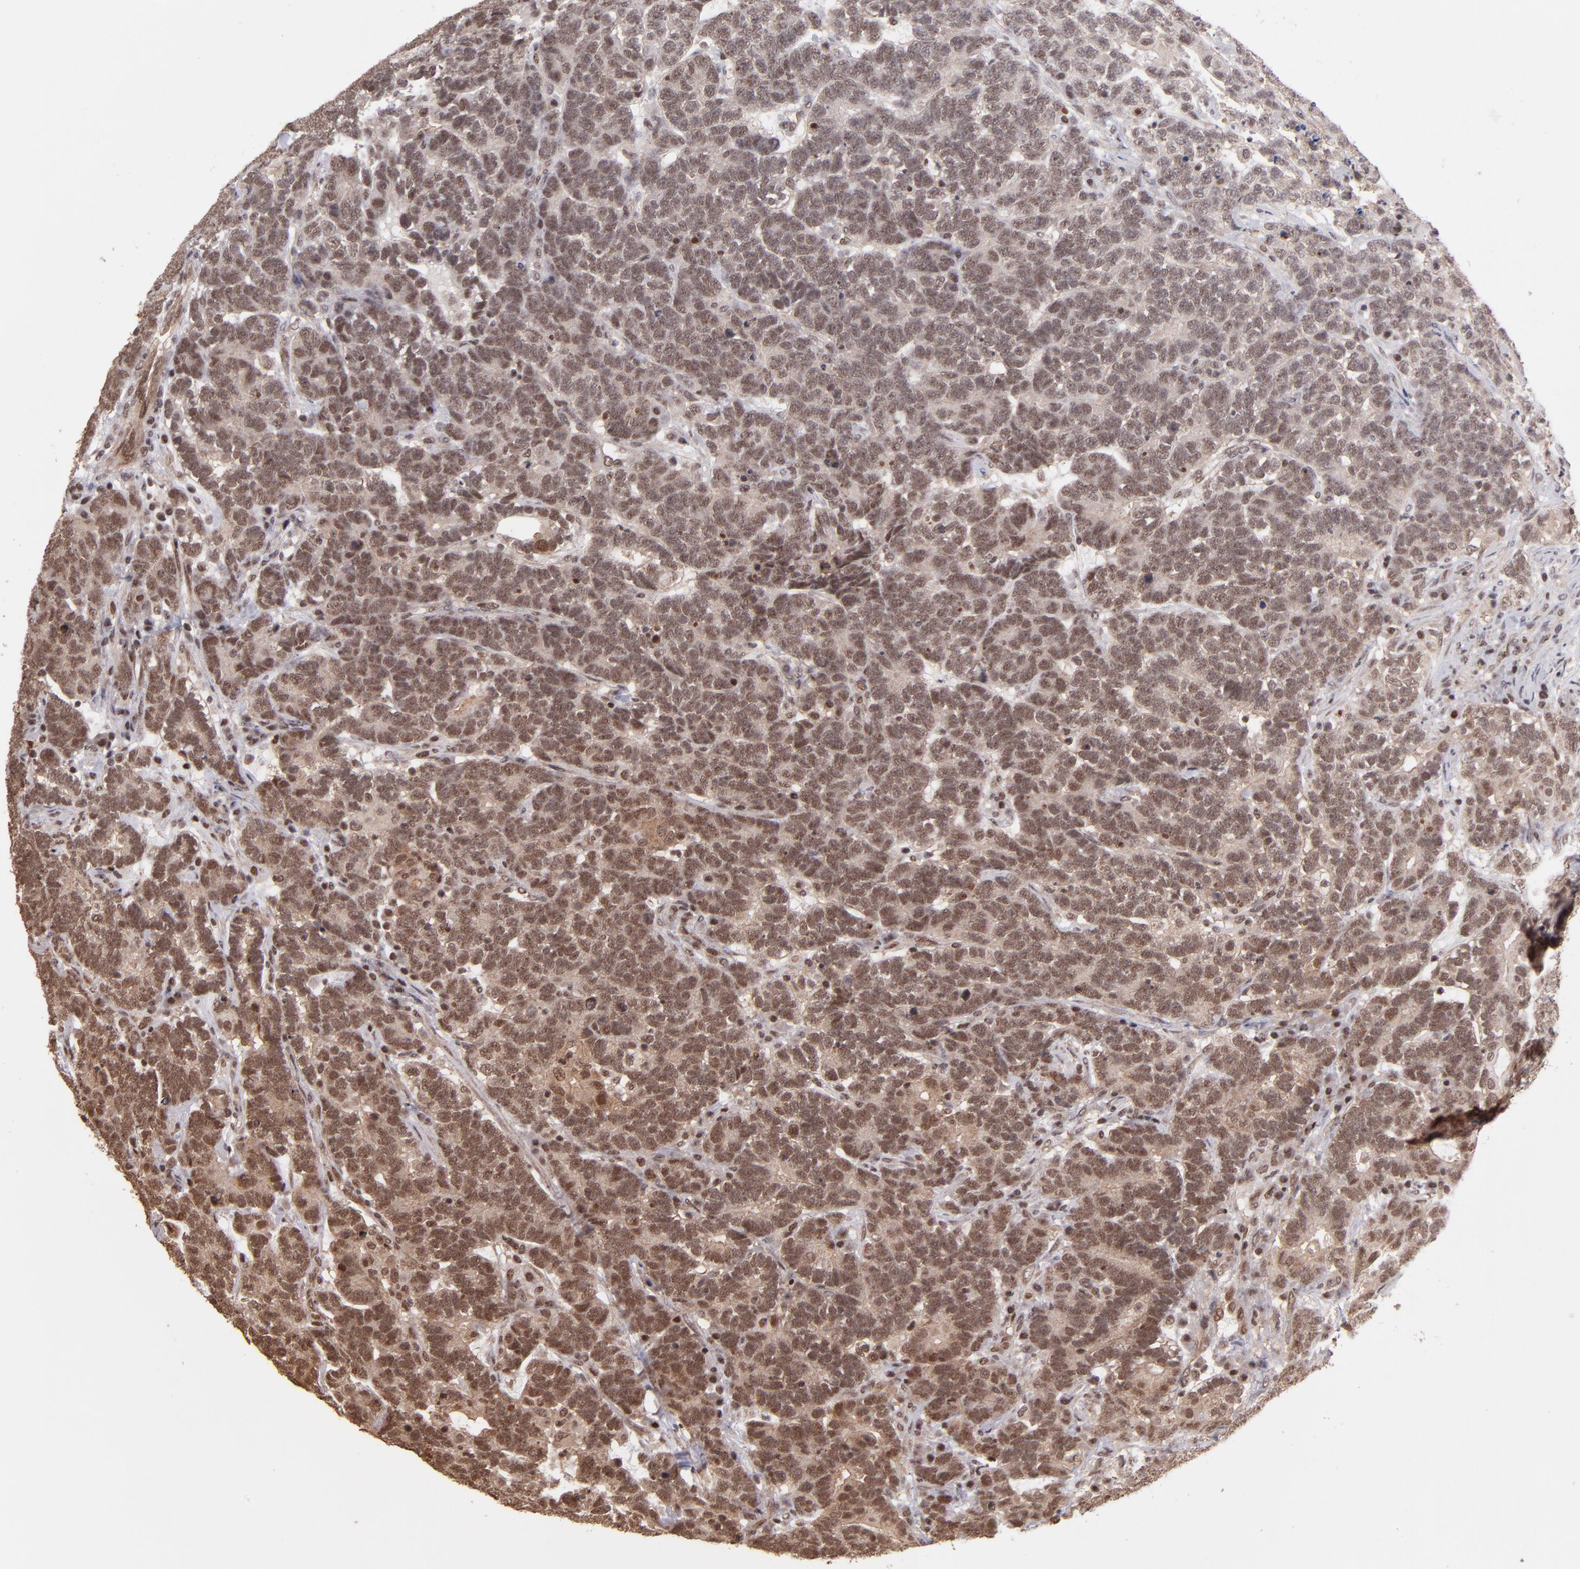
{"staining": {"intensity": "moderate", "quantity": ">75%", "location": "cytoplasmic/membranous,nuclear"}, "tissue": "testis cancer", "cell_type": "Tumor cells", "image_type": "cancer", "snomed": [{"axis": "morphology", "description": "Carcinoma, Embryonal, NOS"}, {"axis": "topography", "description": "Testis"}], "caption": "Tumor cells demonstrate moderate cytoplasmic/membranous and nuclear positivity in approximately >75% of cells in testis cancer (embryonal carcinoma).", "gene": "TERF2", "patient": {"sex": "male", "age": 26}}